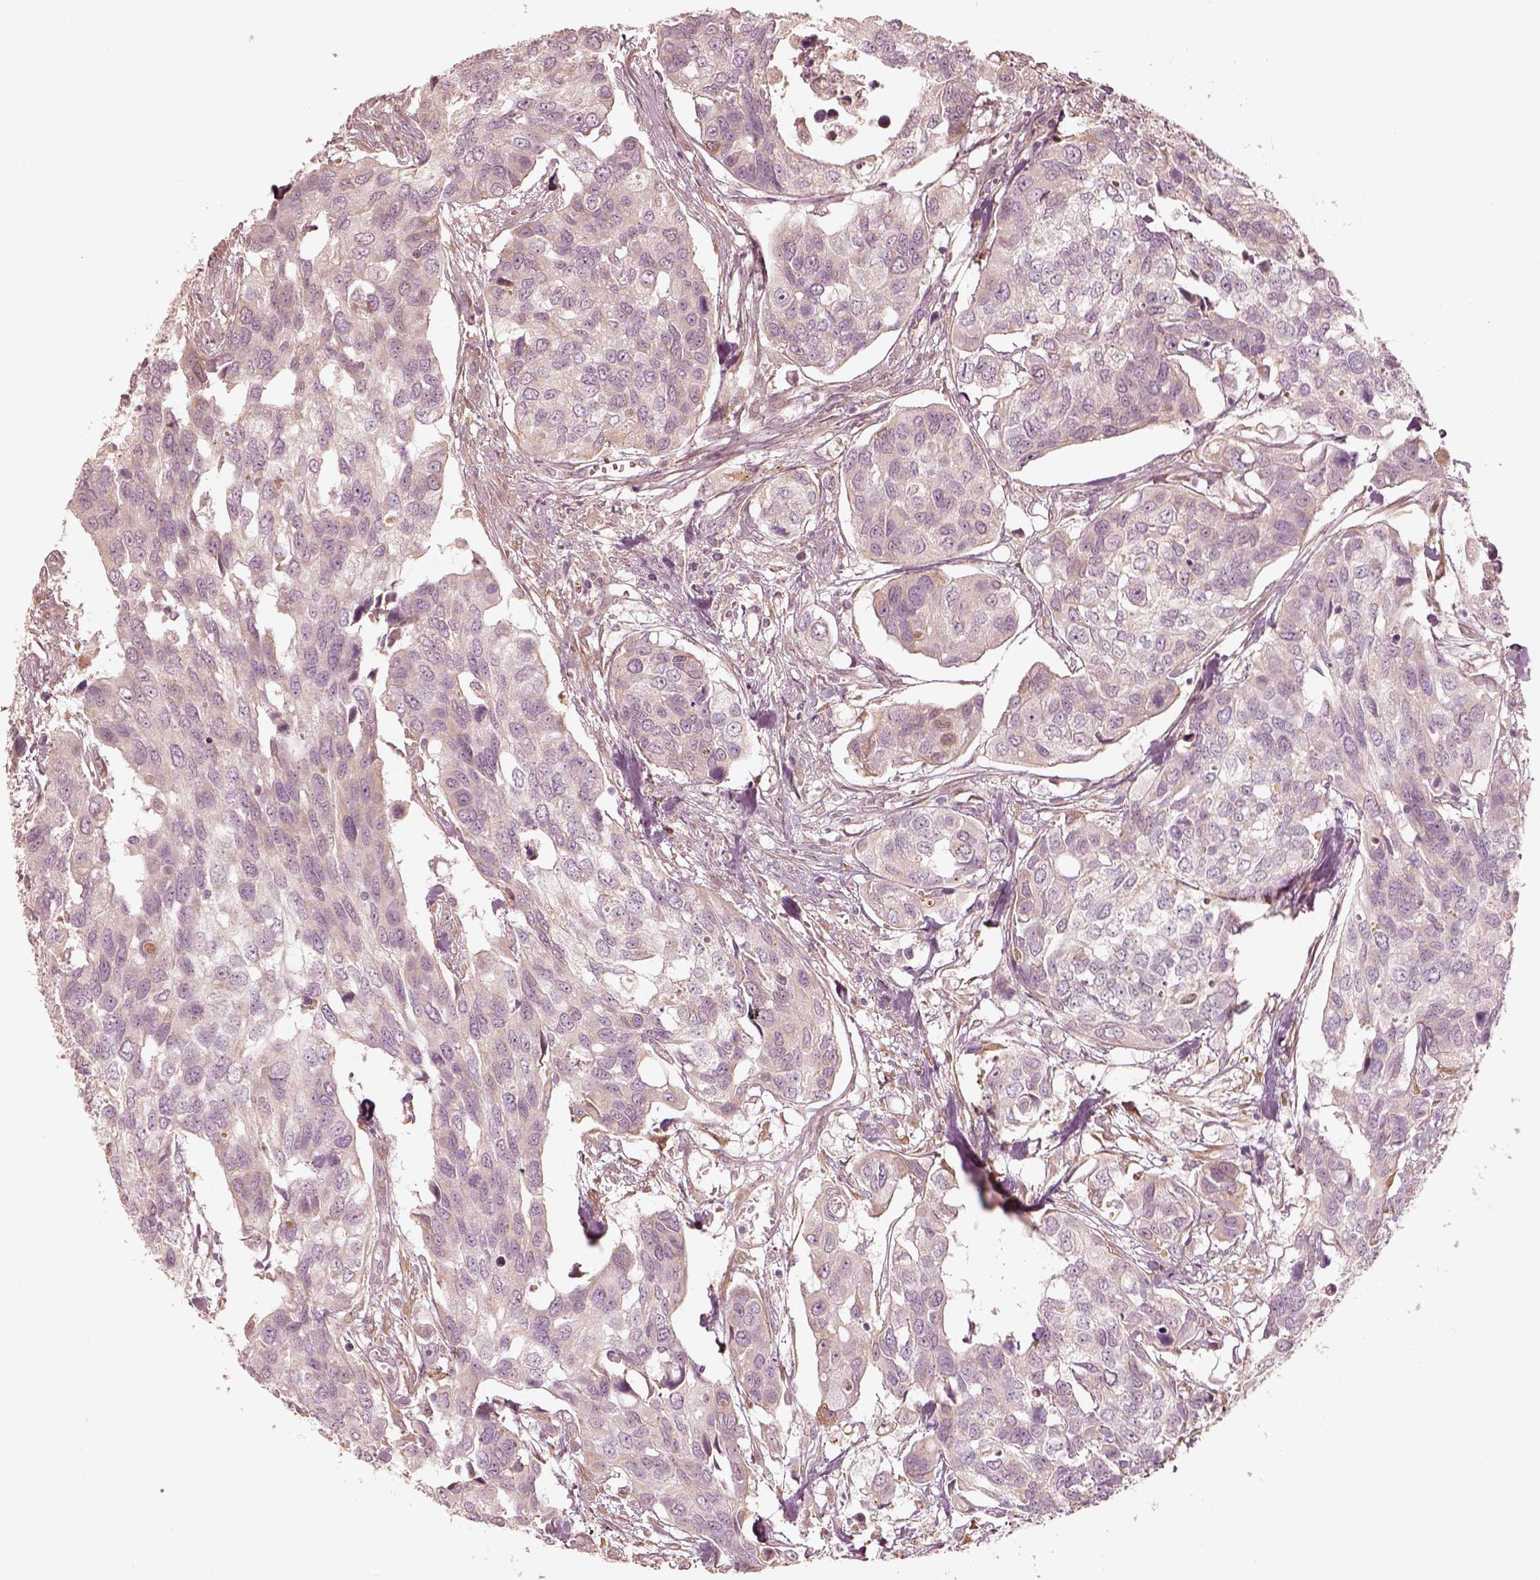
{"staining": {"intensity": "weak", "quantity": "<25%", "location": "cytoplasmic/membranous"}, "tissue": "urothelial cancer", "cell_type": "Tumor cells", "image_type": "cancer", "snomed": [{"axis": "morphology", "description": "Urothelial carcinoma, High grade"}, {"axis": "topography", "description": "Urinary bladder"}], "caption": "Human urothelial cancer stained for a protein using immunohistochemistry (IHC) reveals no positivity in tumor cells.", "gene": "WLS", "patient": {"sex": "male", "age": 60}}